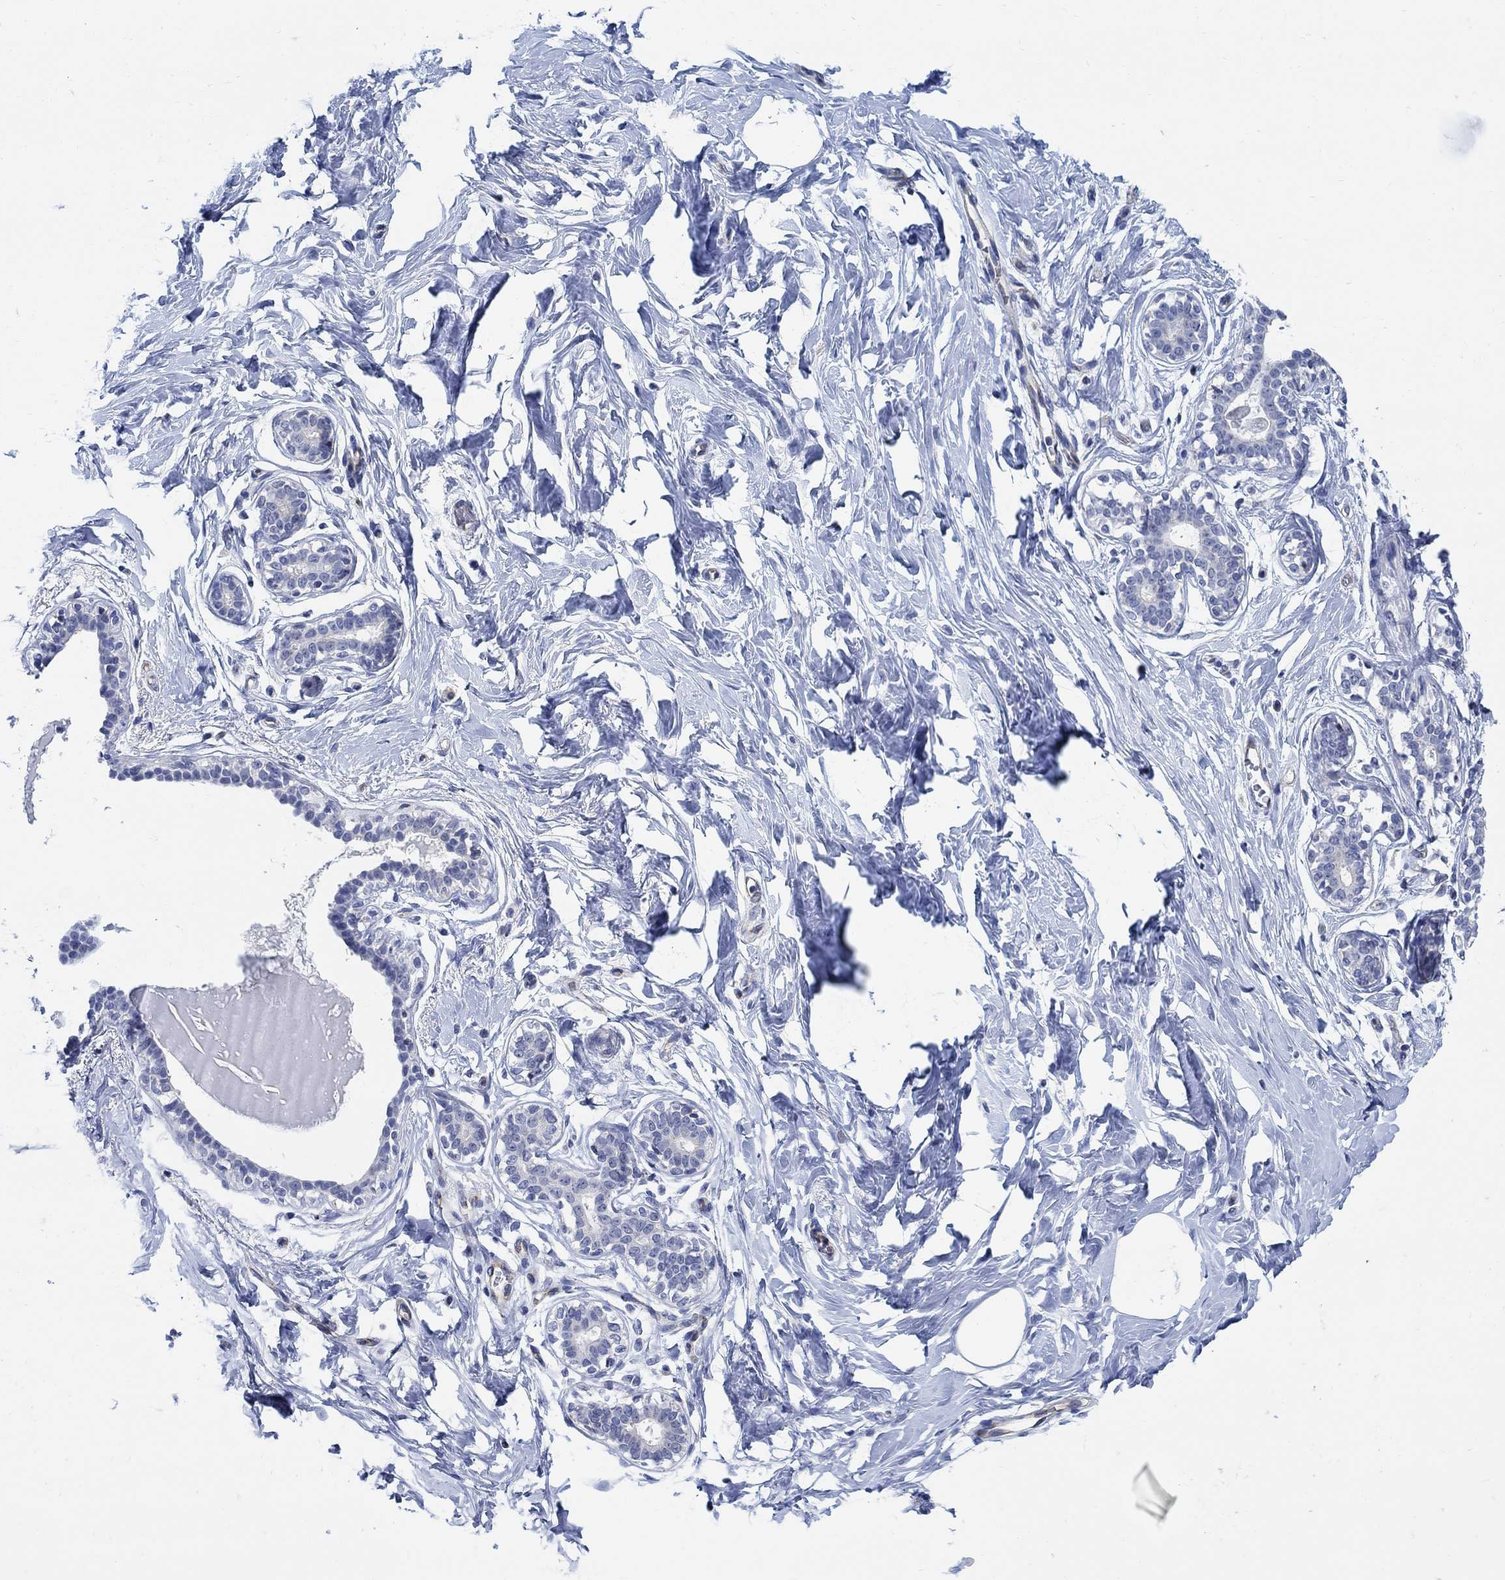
{"staining": {"intensity": "negative", "quantity": "none", "location": "none"}, "tissue": "breast", "cell_type": "Adipocytes", "image_type": "normal", "snomed": [{"axis": "morphology", "description": "Normal tissue, NOS"}, {"axis": "morphology", "description": "Lobular carcinoma, in situ"}, {"axis": "topography", "description": "Breast"}], "caption": "IHC histopathology image of unremarkable breast stained for a protein (brown), which shows no positivity in adipocytes. (IHC, brightfield microscopy, high magnification).", "gene": "PHF21B", "patient": {"sex": "female", "age": 35}}